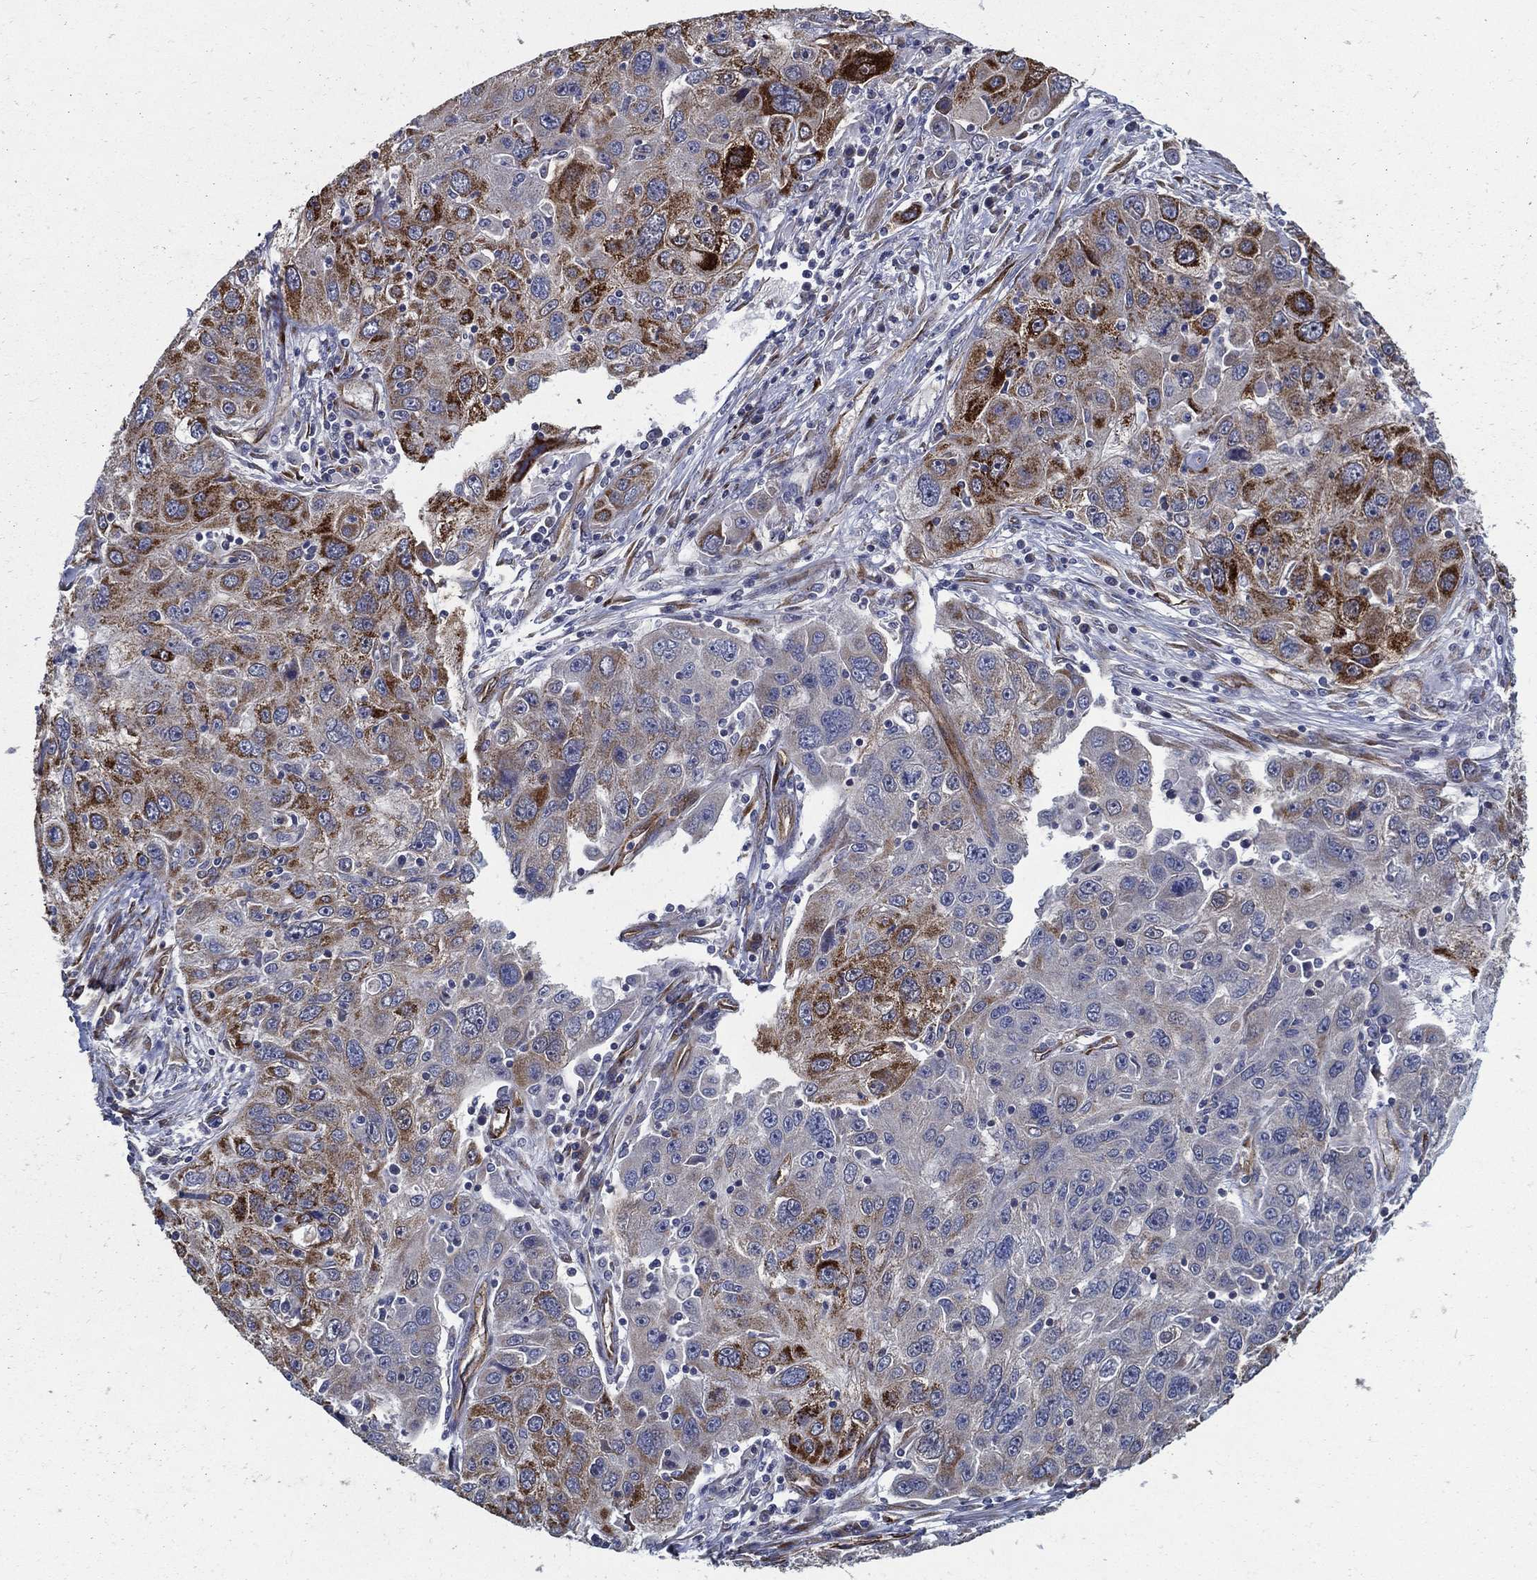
{"staining": {"intensity": "strong", "quantity": "<25%", "location": "cytoplasmic/membranous"}, "tissue": "stomach cancer", "cell_type": "Tumor cells", "image_type": "cancer", "snomed": [{"axis": "morphology", "description": "Adenocarcinoma, NOS"}, {"axis": "topography", "description": "Stomach"}], "caption": "Tumor cells reveal strong cytoplasmic/membranous expression in about <25% of cells in stomach cancer. The staining was performed using DAB (3,3'-diaminobenzidine), with brown indicating positive protein expression. Nuclei are stained blue with hematoxylin.", "gene": "ARHGAP11A", "patient": {"sex": "male", "age": 56}}